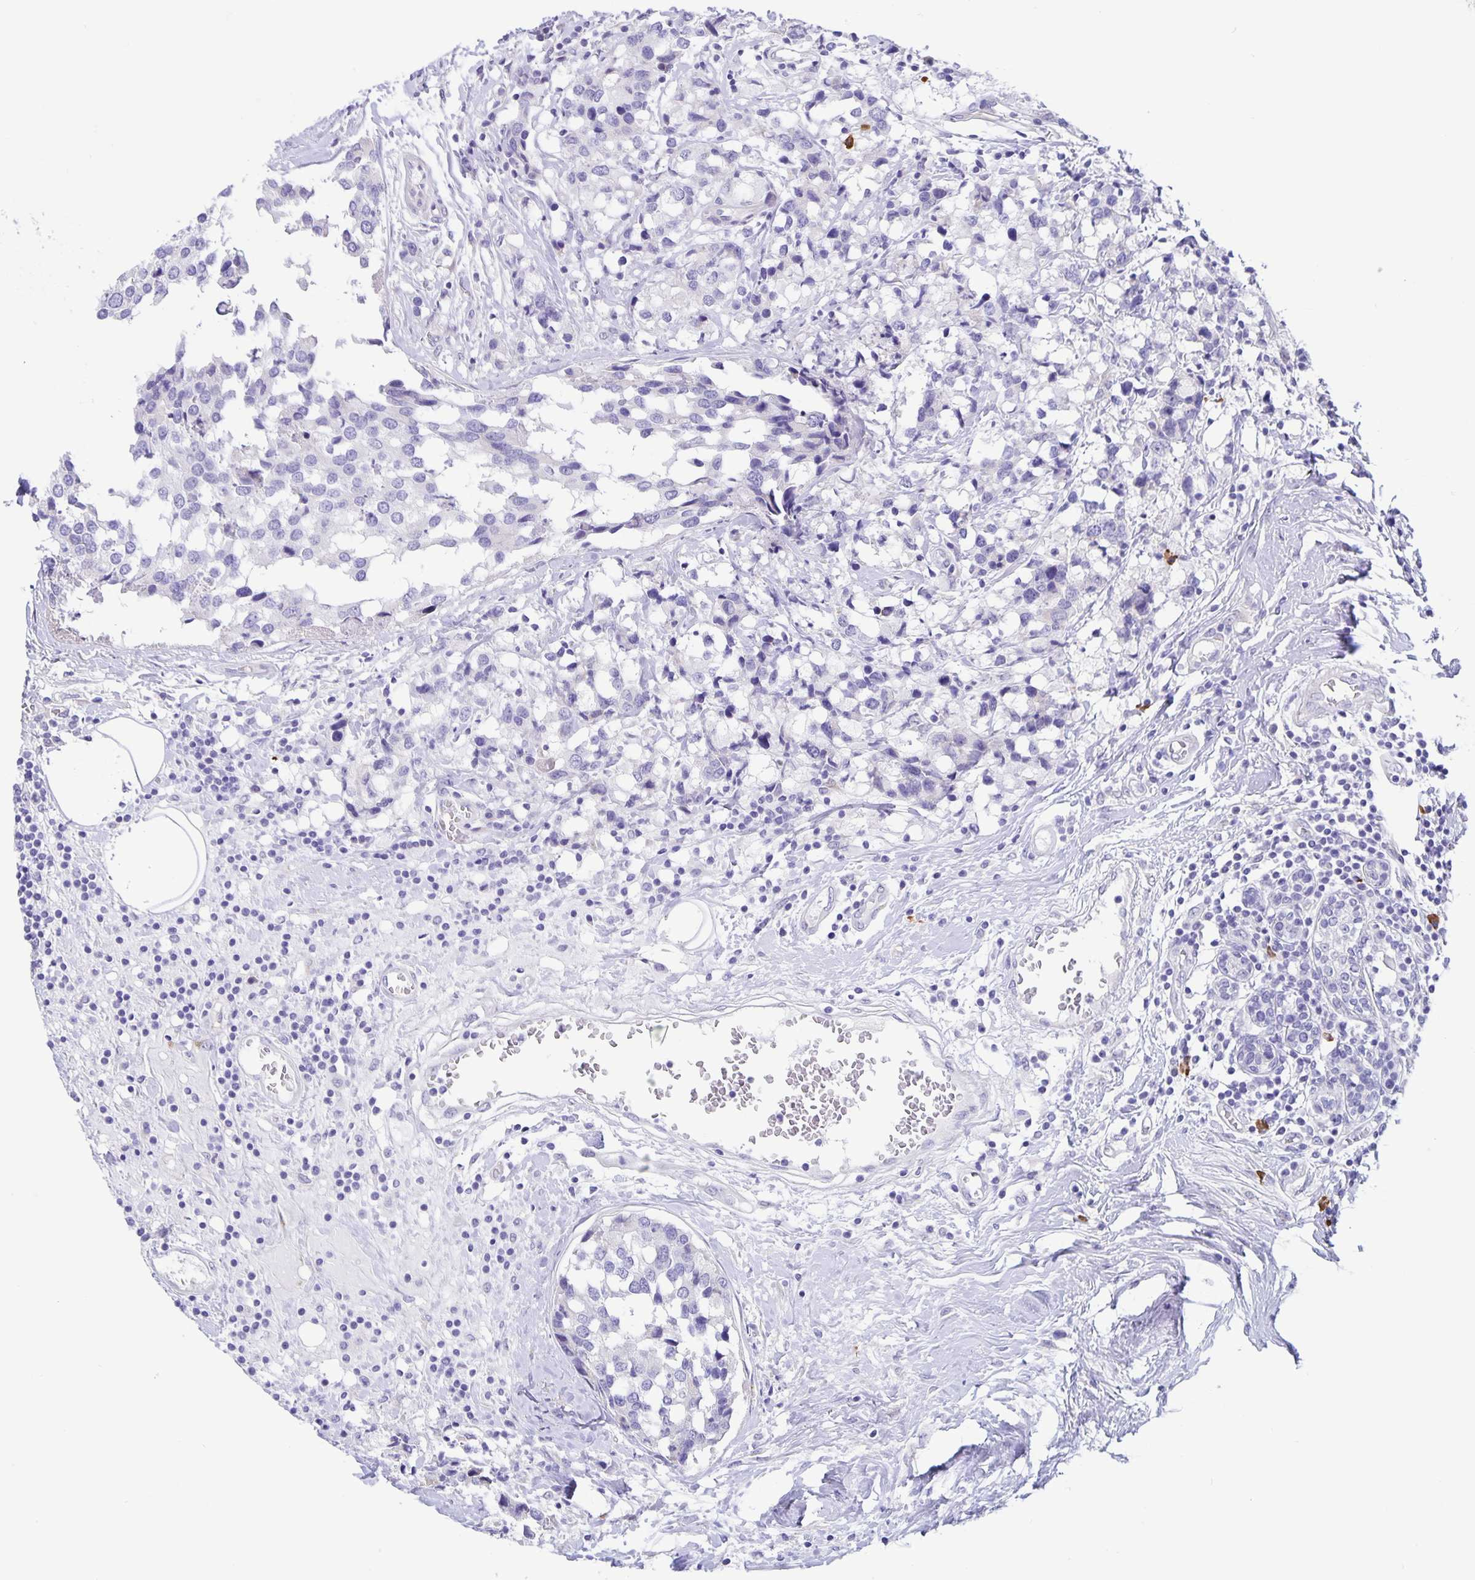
{"staining": {"intensity": "negative", "quantity": "none", "location": "none"}, "tissue": "breast cancer", "cell_type": "Tumor cells", "image_type": "cancer", "snomed": [{"axis": "morphology", "description": "Lobular carcinoma"}, {"axis": "topography", "description": "Breast"}], "caption": "Breast cancer was stained to show a protein in brown. There is no significant positivity in tumor cells. The staining was performed using DAB (3,3'-diaminobenzidine) to visualize the protein expression in brown, while the nuclei were stained in blue with hematoxylin (Magnification: 20x).", "gene": "ERMN", "patient": {"sex": "female", "age": 59}}